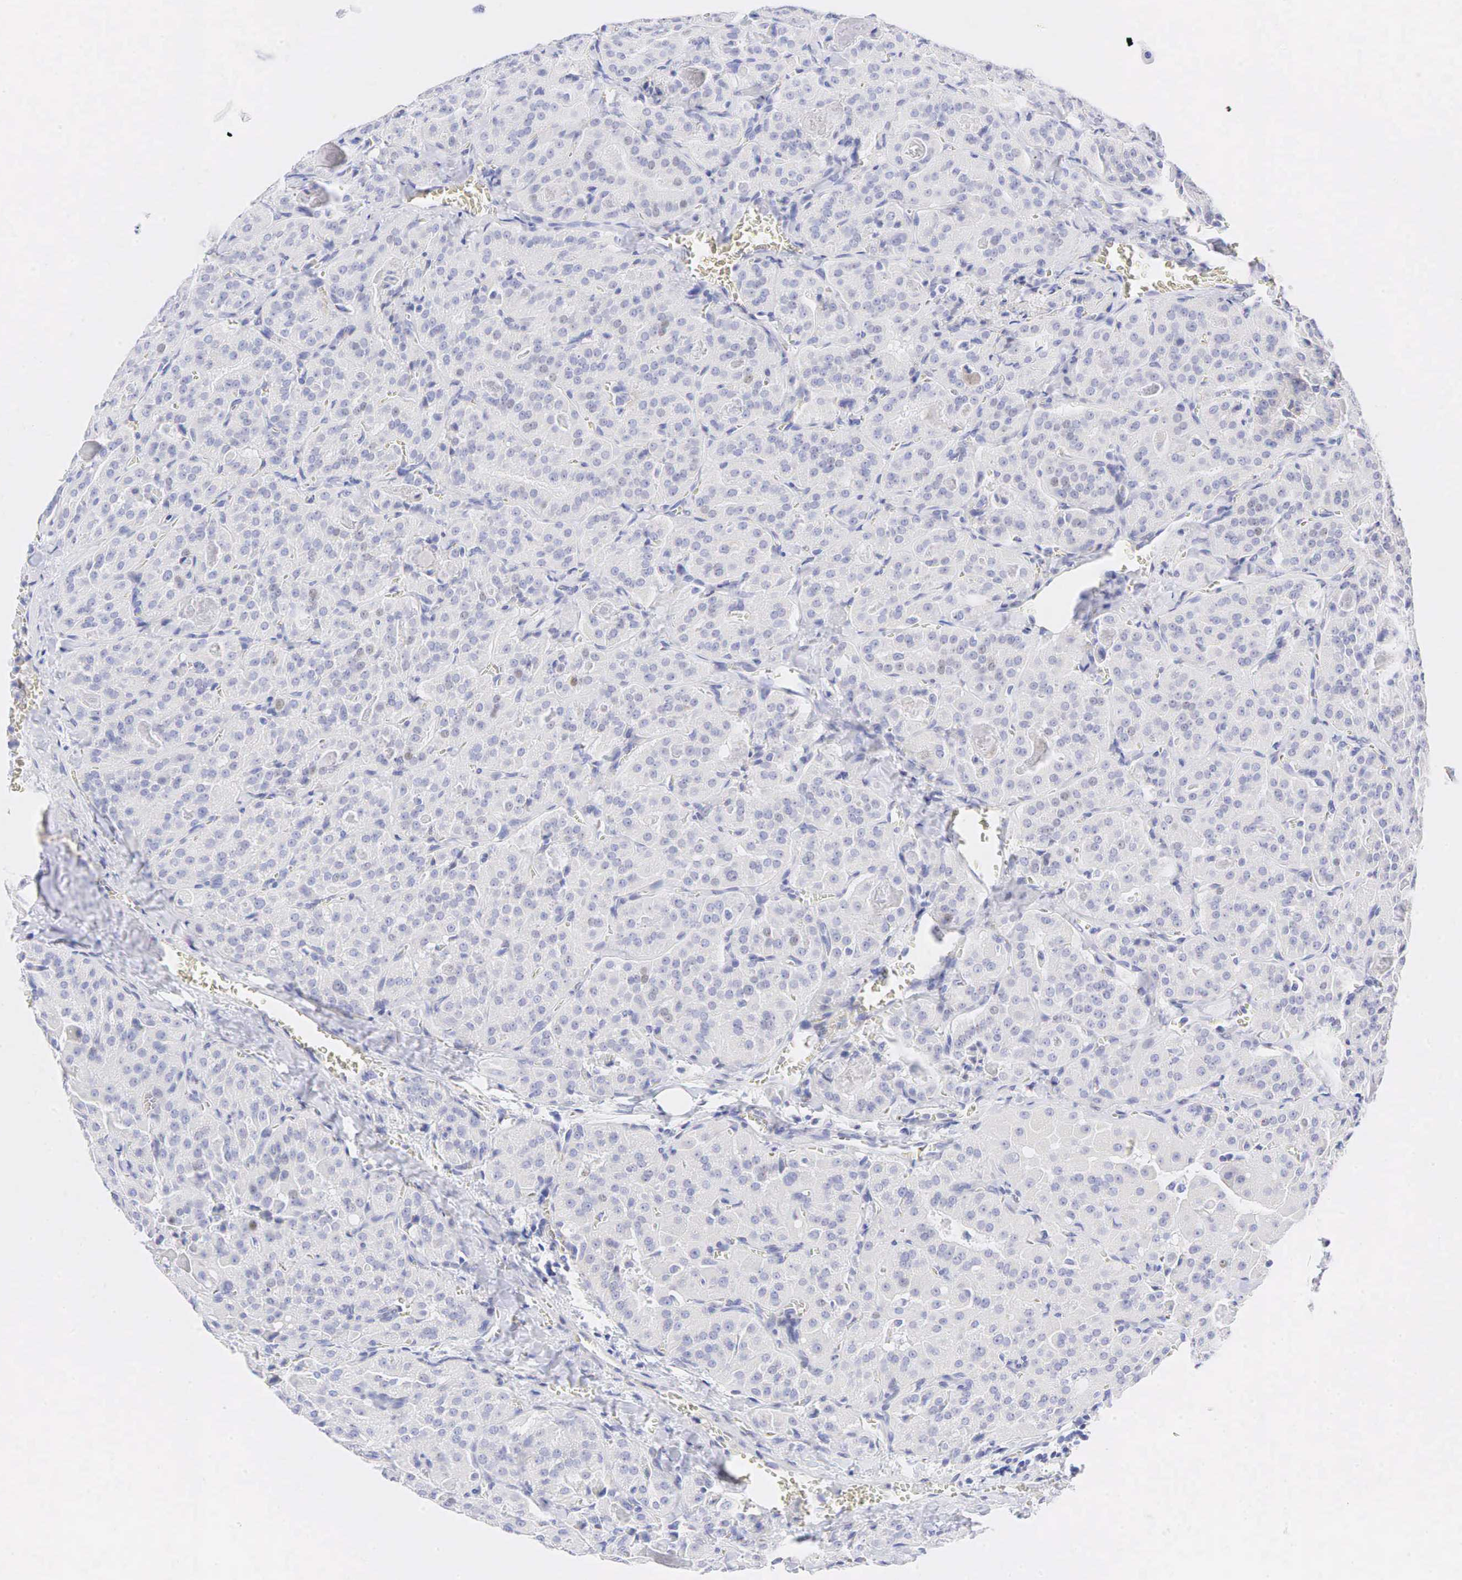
{"staining": {"intensity": "negative", "quantity": "none", "location": "none"}, "tissue": "thyroid cancer", "cell_type": "Tumor cells", "image_type": "cancer", "snomed": [{"axis": "morphology", "description": "Carcinoma, NOS"}, {"axis": "topography", "description": "Thyroid gland"}], "caption": "Immunohistochemistry (IHC) photomicrograph of neoplastic tissue: human carcinoma (thyroid) stained with DAB displays no significant protein positivity in tumor cells.", "gene": "AR", "patient": {"sex": "male", "age": 76}}